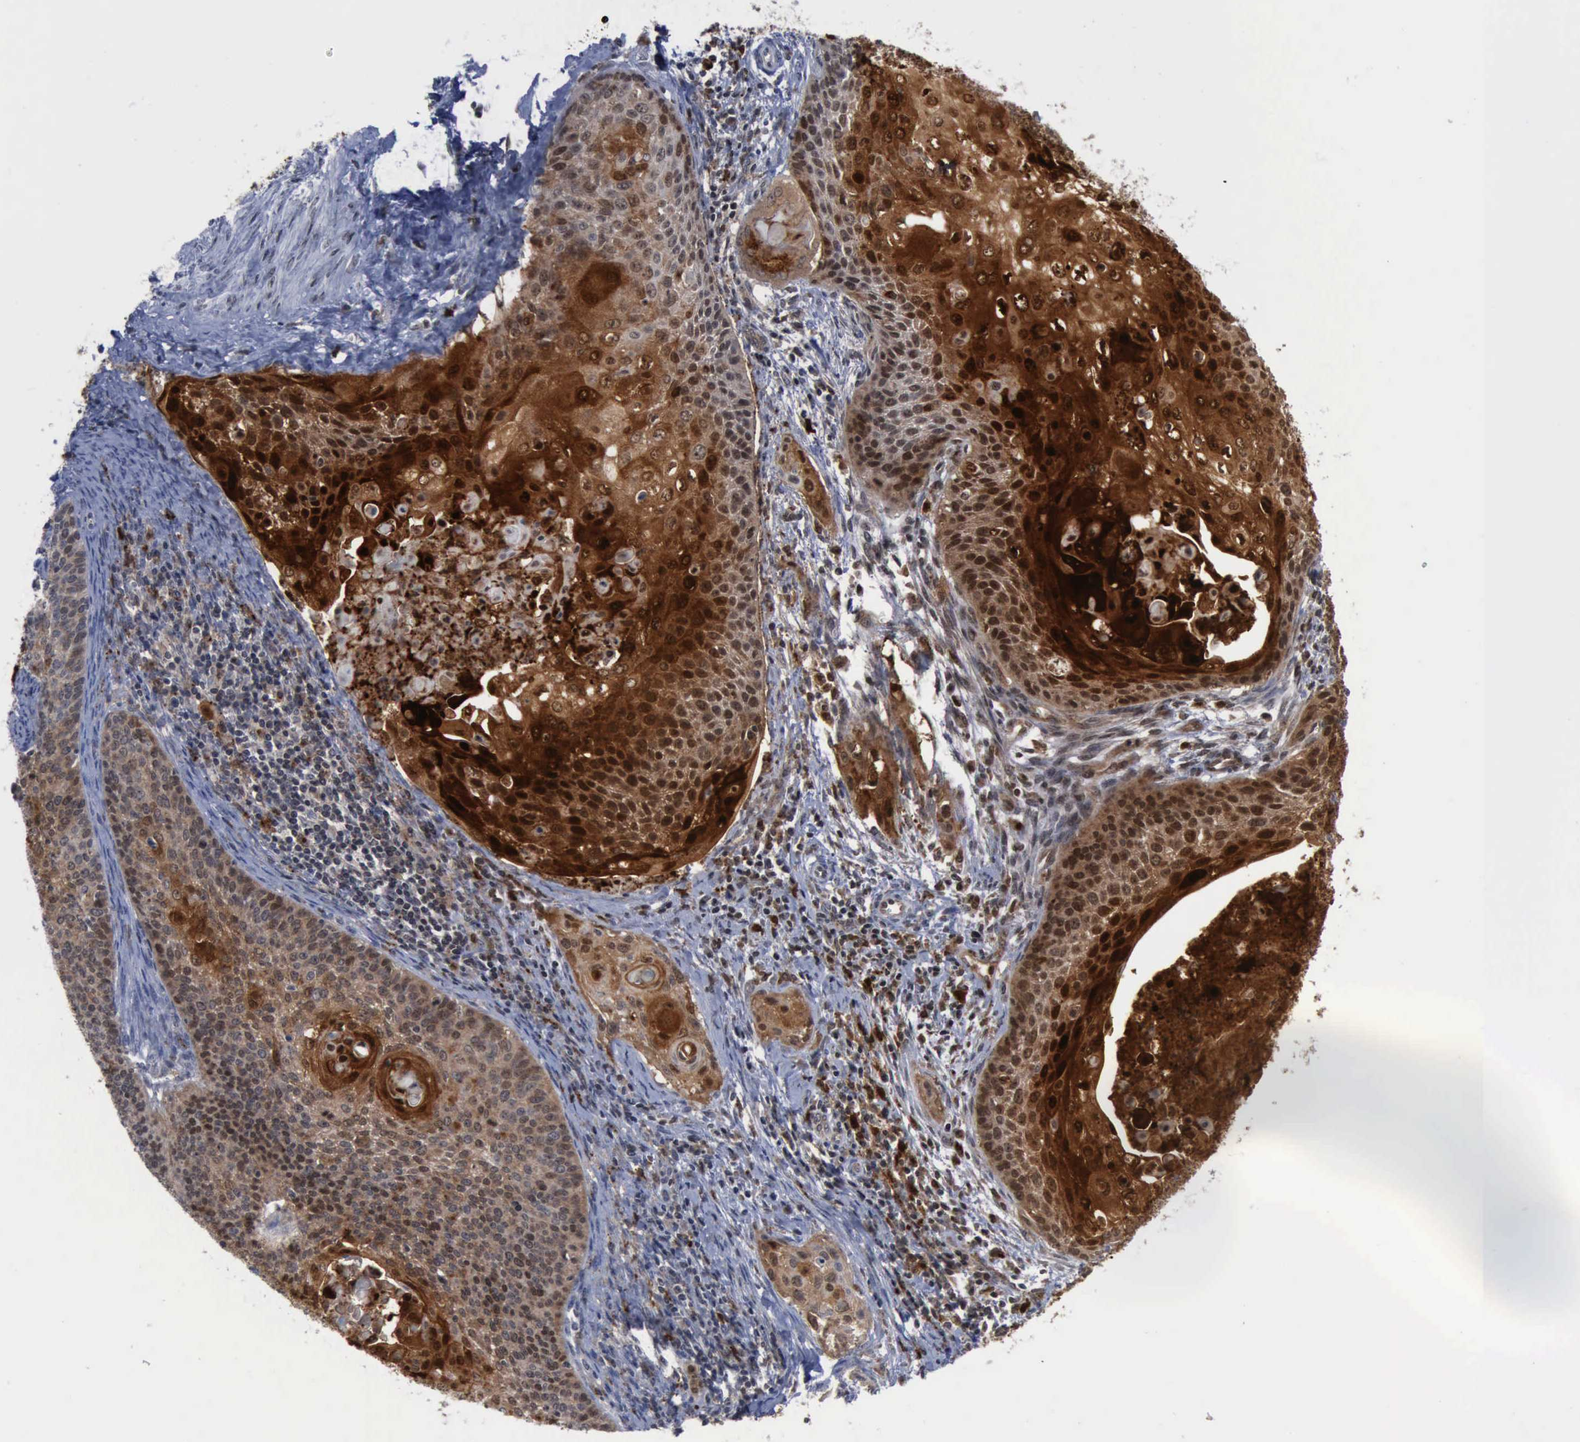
{"staining": {"intensity": "strong", "quantity": ">75%", "location": "cytoplasmic/membranous"}, "tissue": "cervical cancer", "cell_type": "Tumor cells", "image_type": "cancer", "snomed": [{"axis": "morphology", "description": "Squamous cell carcinoma, NOS"}, {"axis": "topography", "description": "Cervix"}], "caption": "IHC photomicrograph of squamous cell carcinoma (cervical) stained for a protein (brown), which demonstrates high levels of strong cytoplasmic/membranous staining in approximately >75% of tumor cells.", "gene": "CSTA", "patient": {"sex": "female", "age": 33}}